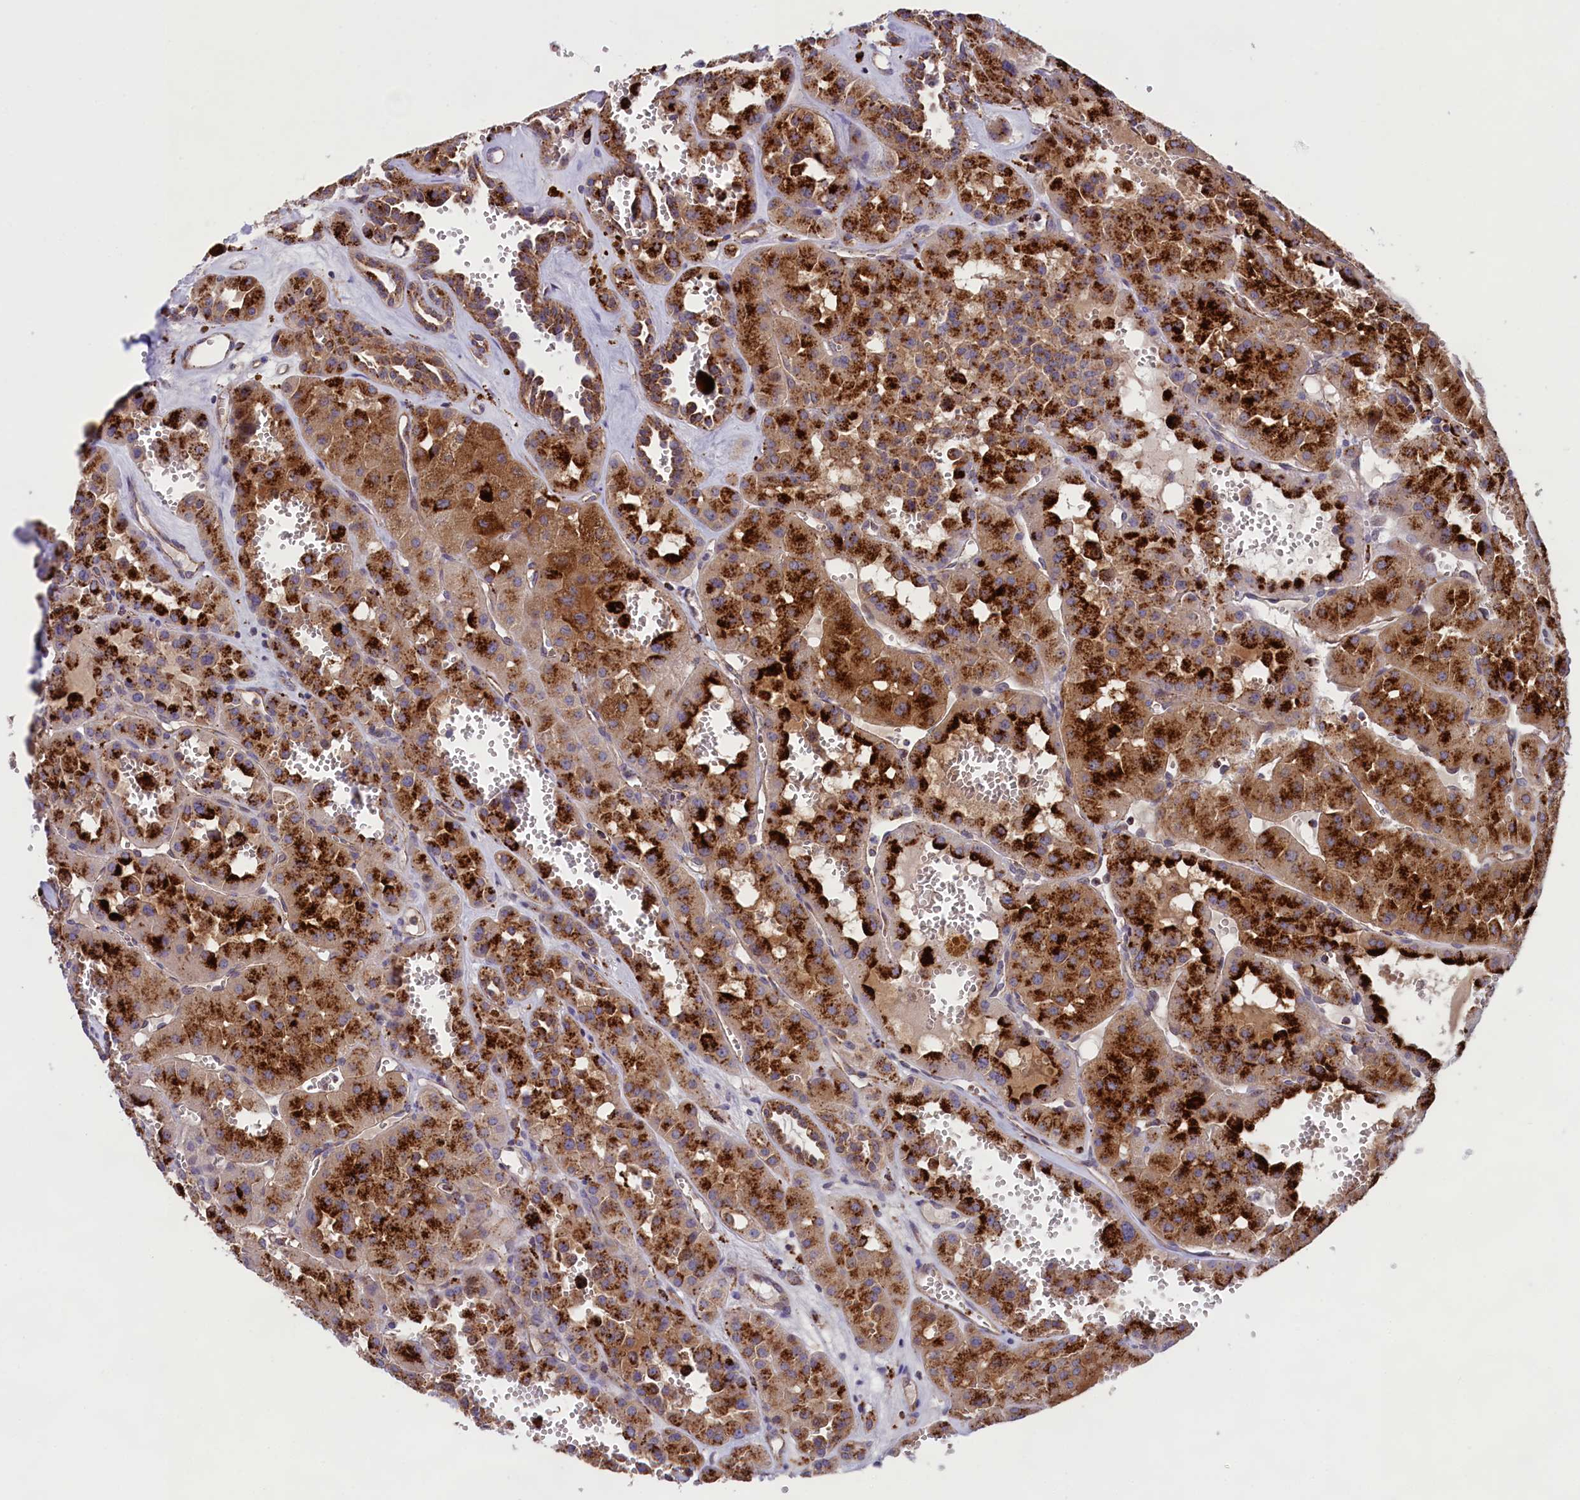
{"staining": {"intensity": "strong", "quantity": ">75%", "location": "cytoplasmic/membranous"}, "tissue": "renal cancer", "cell_type": "Tumor cells", "image_type": "cancer", "snomed": [{"axis": "morphology", "description": "Carcinoma, NOS"}, {"axis": "topography", "description": "Kidney"}], "caption": "Immunohistochemical staining of human renal cancer displays high levels of strong cytoplasmic/membranous expression in approximately >75% of tumor cells. The staining was performed using DAB to visualize the protein expression in brown, while the nuclei were stained in blue with hematoxylin (Magnification: 20x).", "gene": "MAN2B1", "patient": {"sex": "female", "age": 75}}